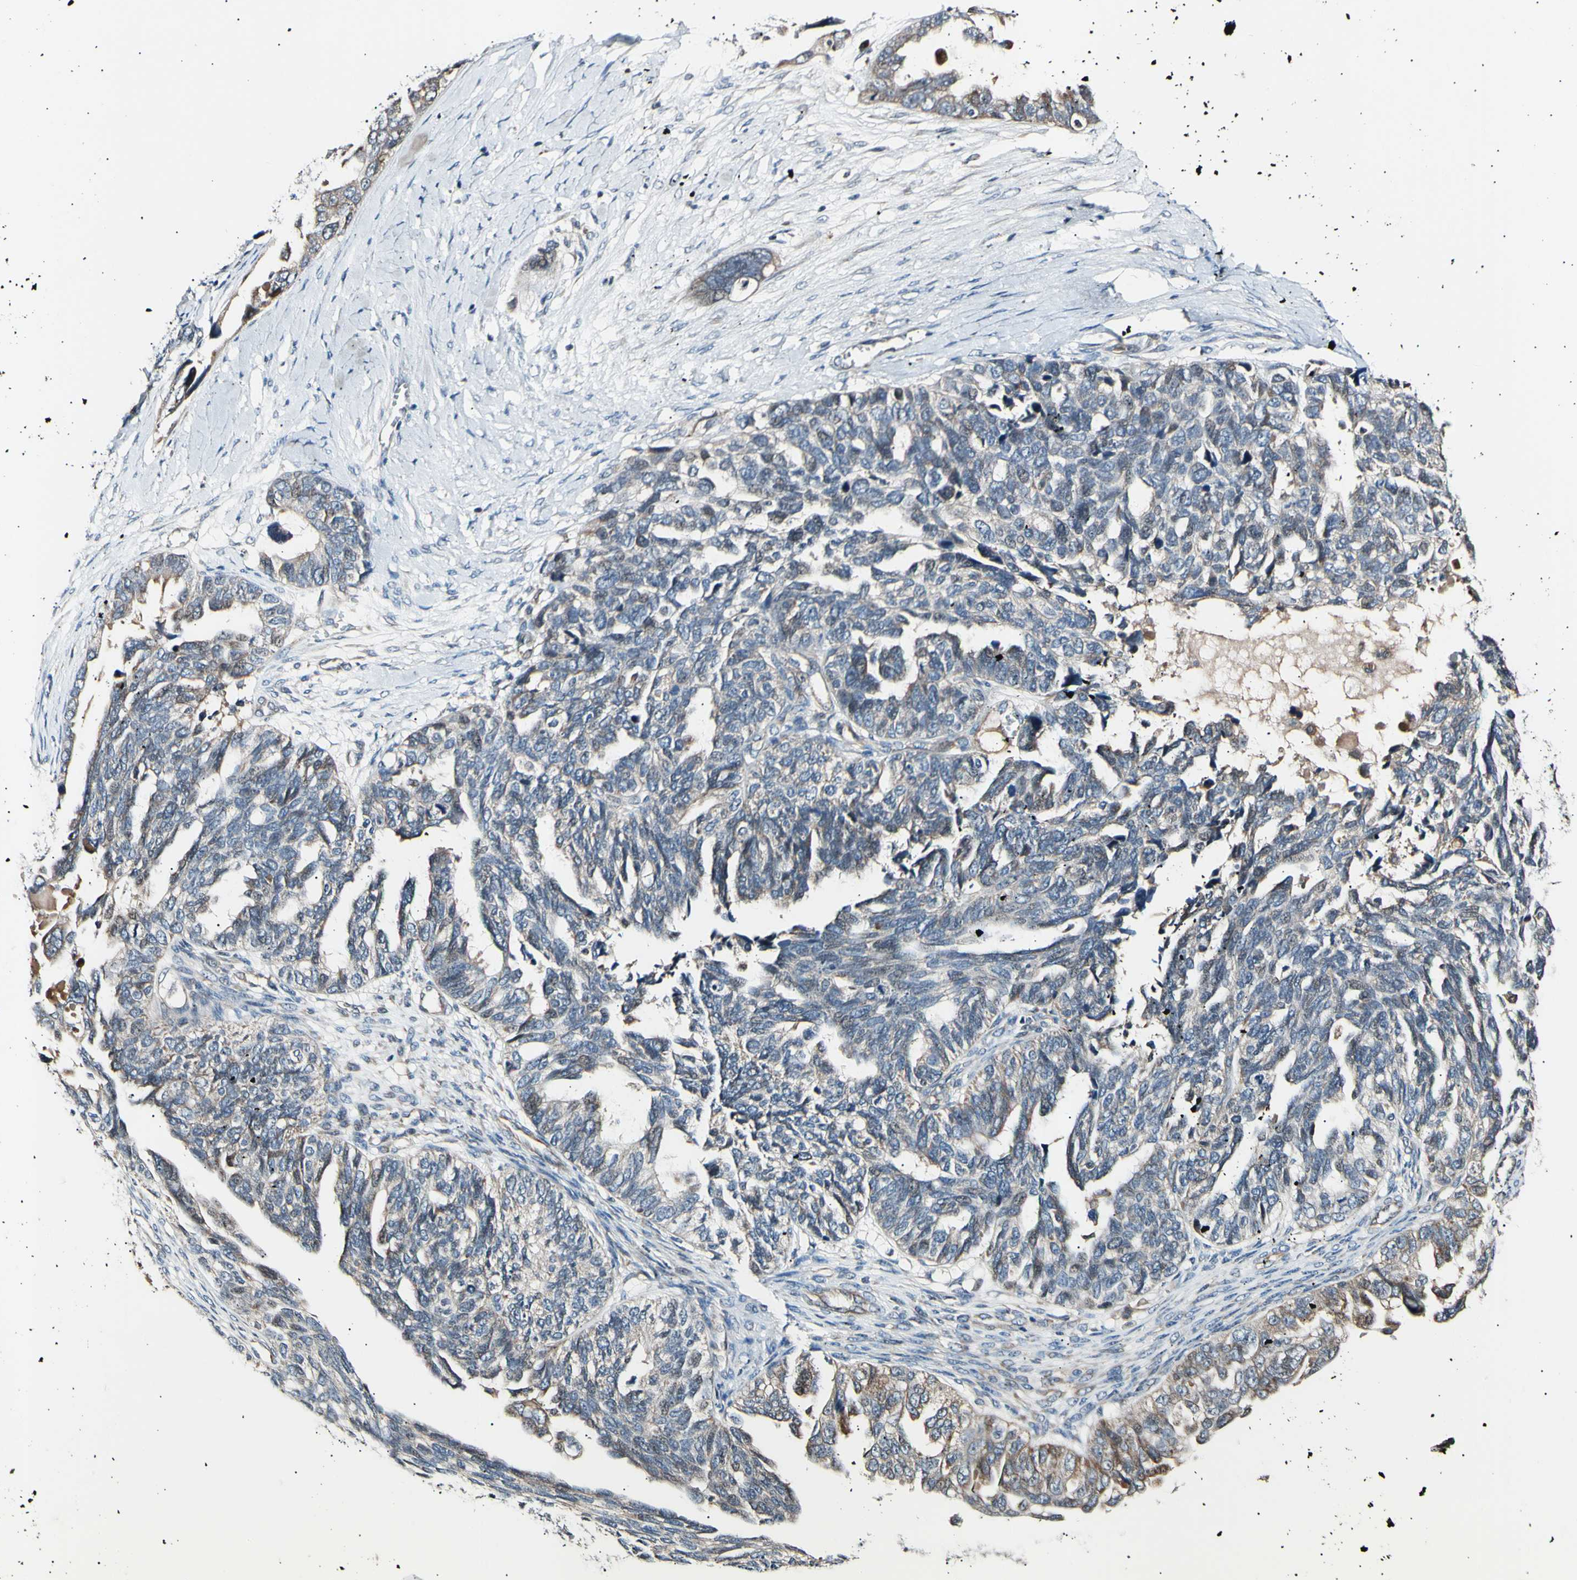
{"staining": {"intensity": "weak", "quantity": ">75%", "location": "cytoplasmic/membranous"}, "tissue": "ovarian cancer", "cell_type": "Tumor cells", "image_type": "cancer", "snomed": [{"axis": "morphology", "description": "Cystadenocarcinoma, serous, NOS"}, {"axis": "topography", "description": "Ovary"}], "caption": "DAB immunohistochemical staining of human ovarian serous cystadenocarcinoma displays weak cytoplasmic/membranous protein positivity in about >75% of tumor cells.", "gene": "ITGA6", "patient": {"sex": "female", "age": 79}}